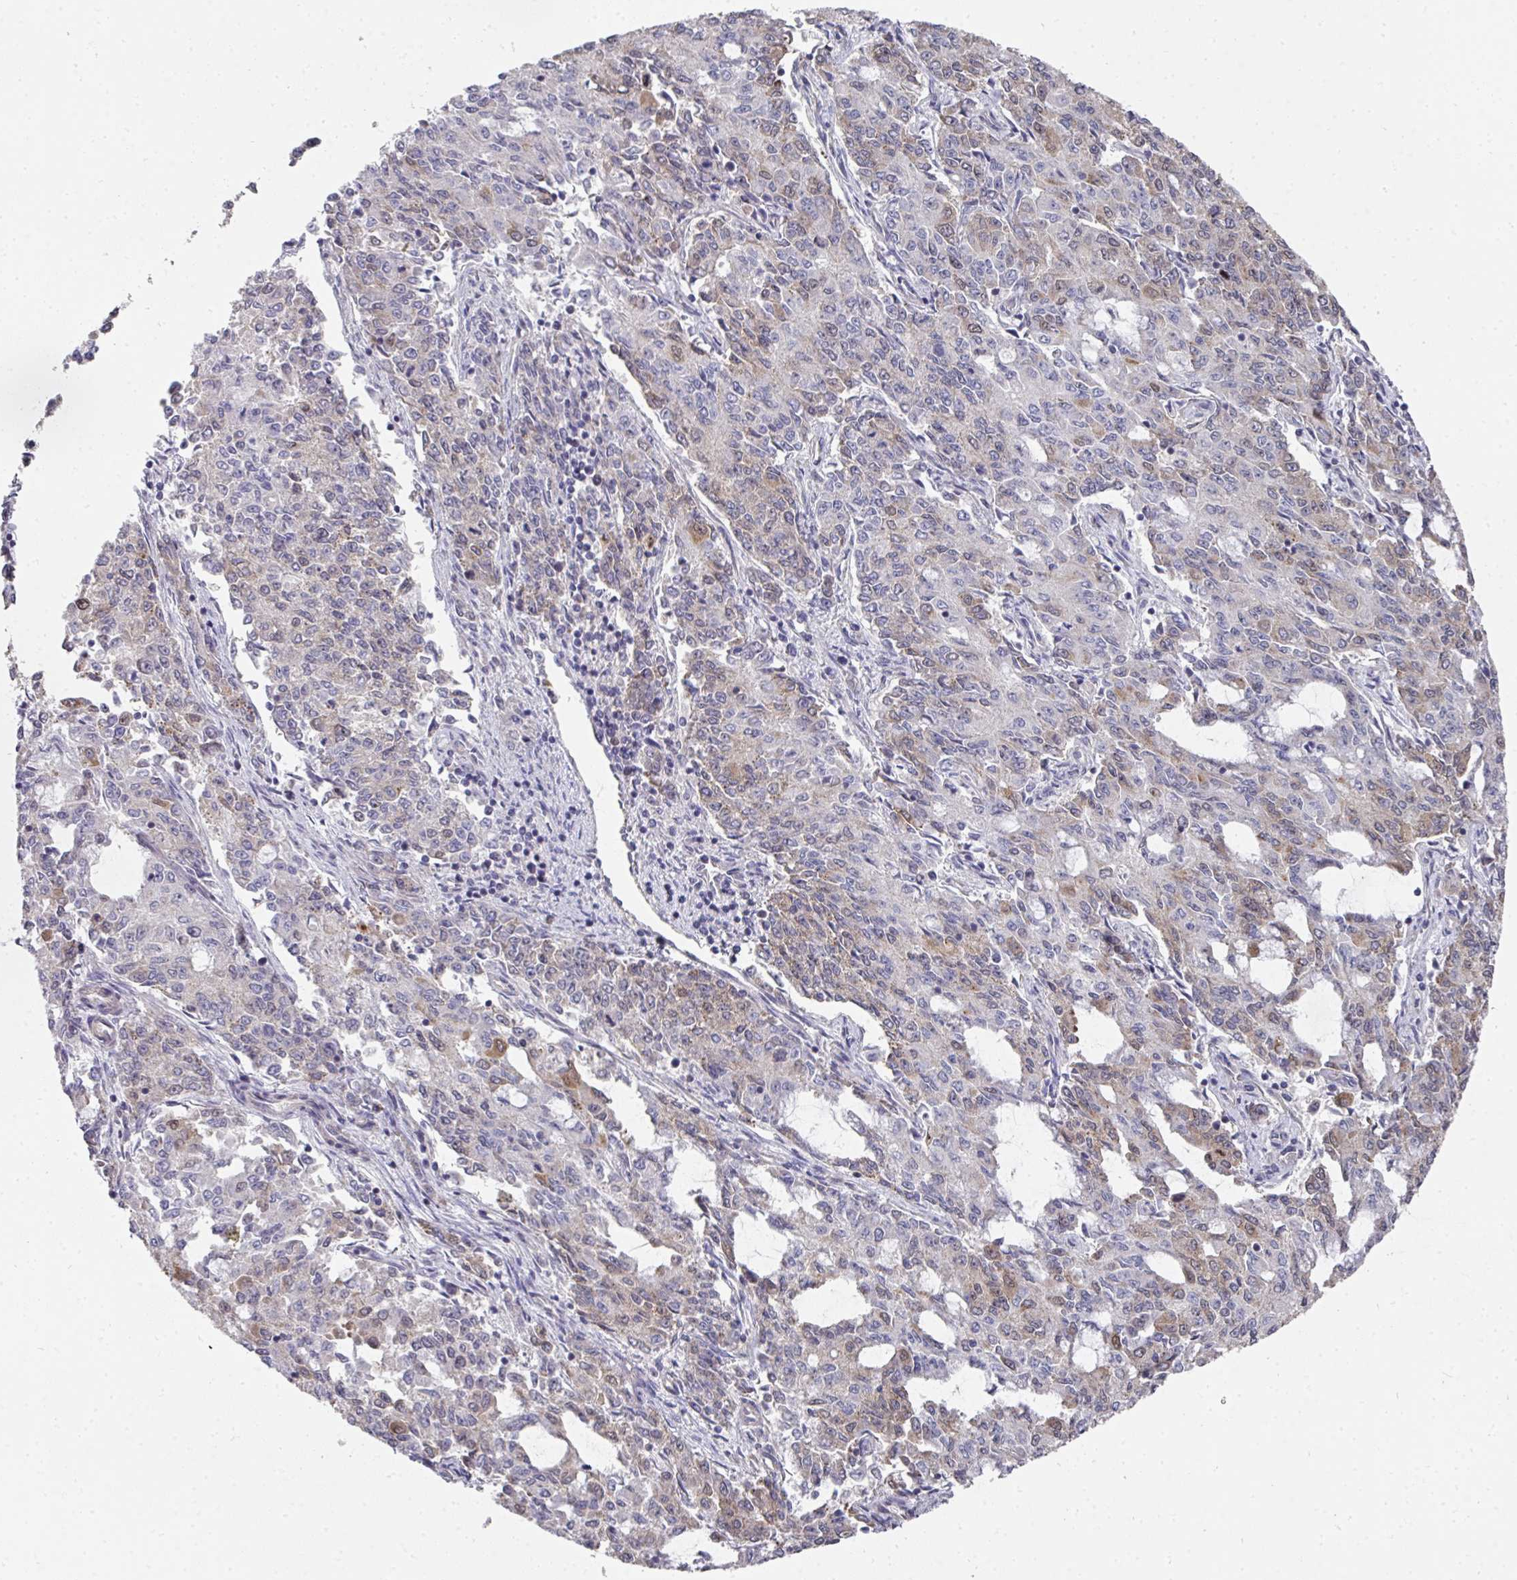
{"staining": {"intensity": "weak", "quantity": "25%-75%", "location": "cytoplasmic/membranous"}, "tissue": "endometrial cancer", "cell_type": "Tumor cells", "image_type": "cancer", "snomed": [{"axis": "morphology", "description": "Adenocarcinoma, NOS"}, {"axis": "topography", "description": "Endometrium"}], "caption": "This is an image of IHC staining of endometrial adenocarcinoma, which shows weak staining in the cytoplasmic/membranous of tumor cells.", "gene": "C18orf25", "patient": {"sex": "female", "age": 50}}